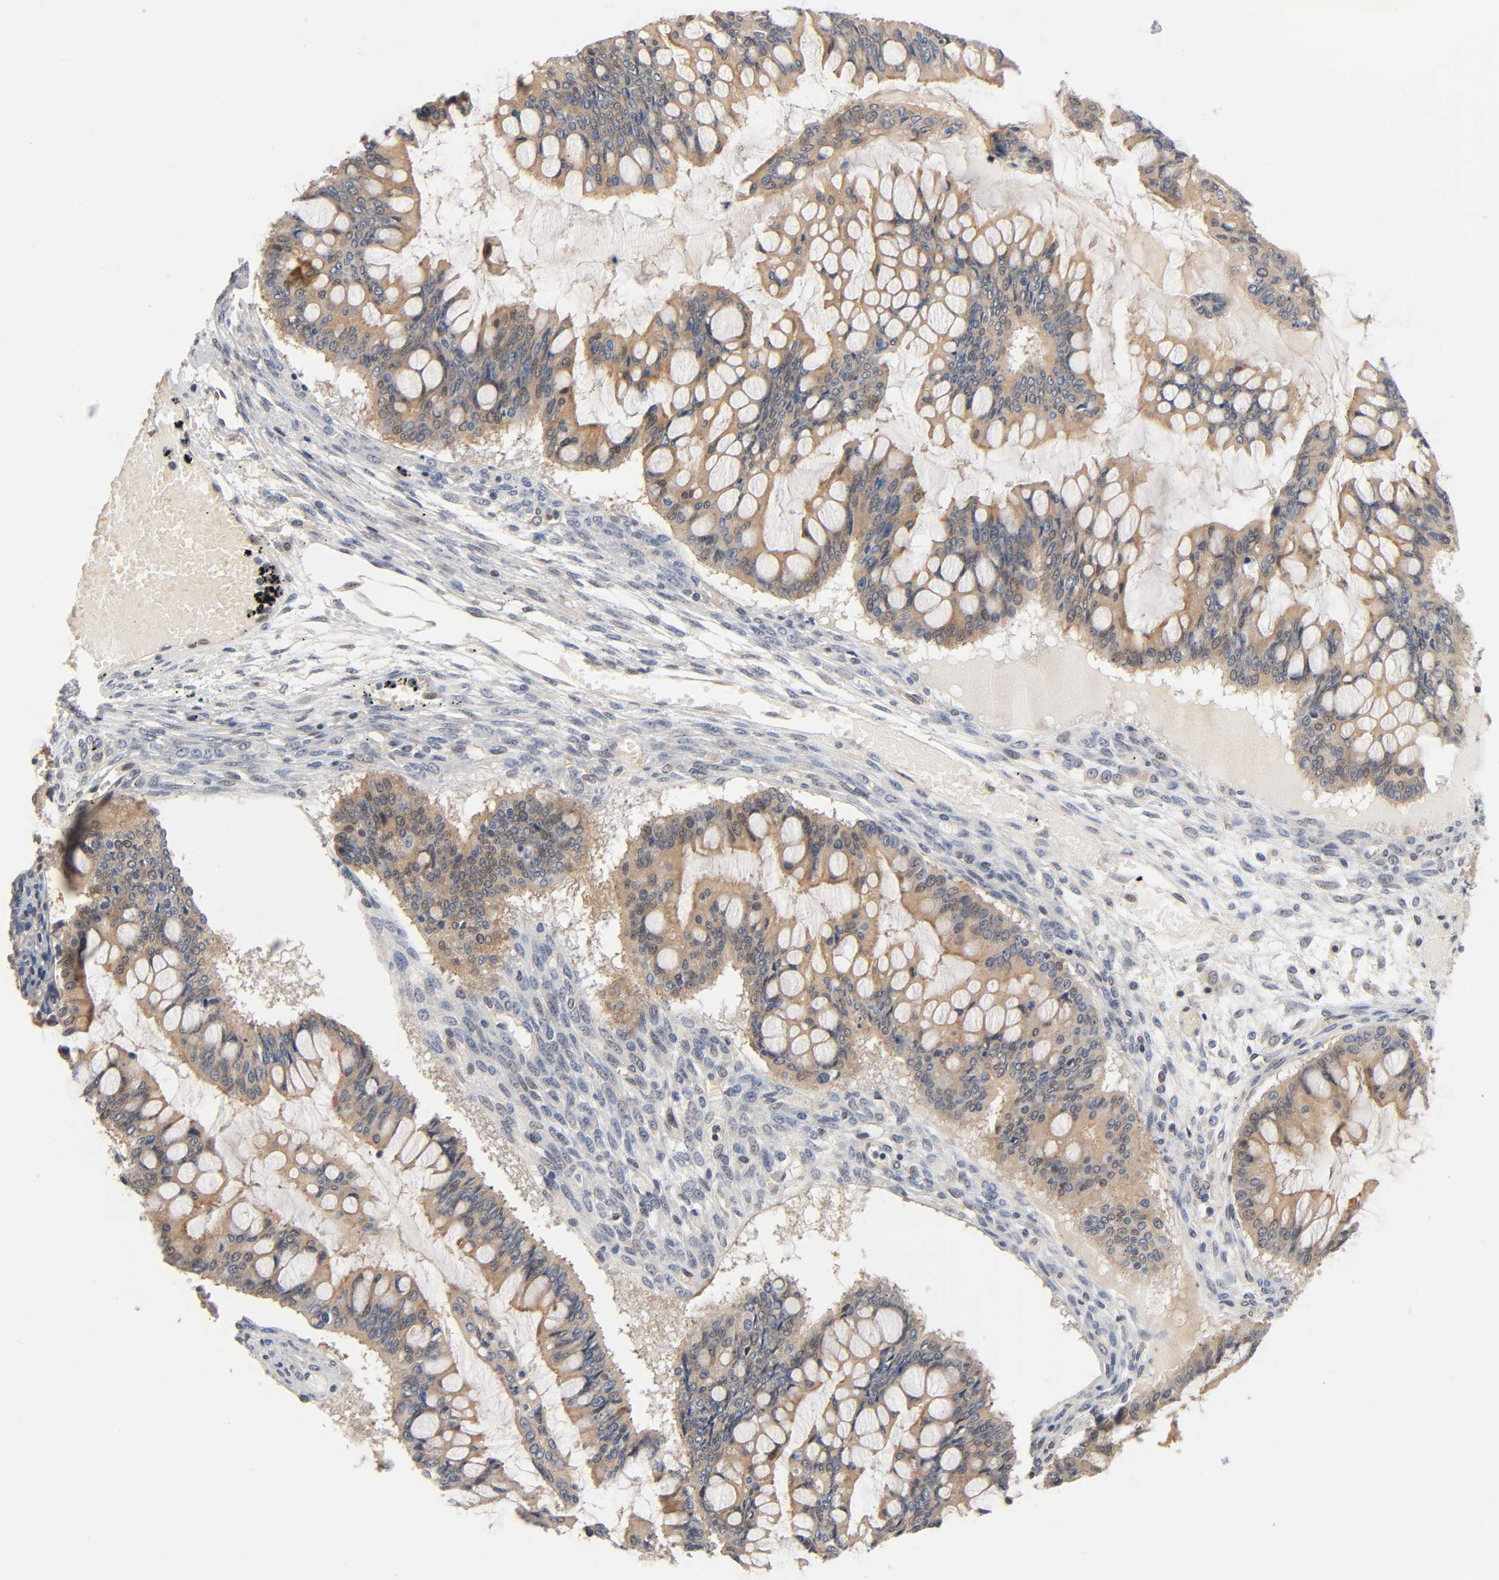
{"staining": {"intensity": "moderate", "quantity": ">75%", "location": "cytoplasmic/membranous"}, "tissue": "ovarian cancer", "cell_type": "Tumor cells", "image_type": "cancer", "snomed": [{"axis": "morphology", "description": "Cystadenocarcinoma, mucinous, NOS"}, {"axis": "topography", "description": "Ovary"}], "caption": "Tumor cells reveal moderate cytoplasmic/membranous staining in about >75% of cells in ovarian mucinous cystadenocarcinoma. Nuclei are stained in blue.", "gene": "PRKAB1", "patient": {"sex": "female", "age": 73}}